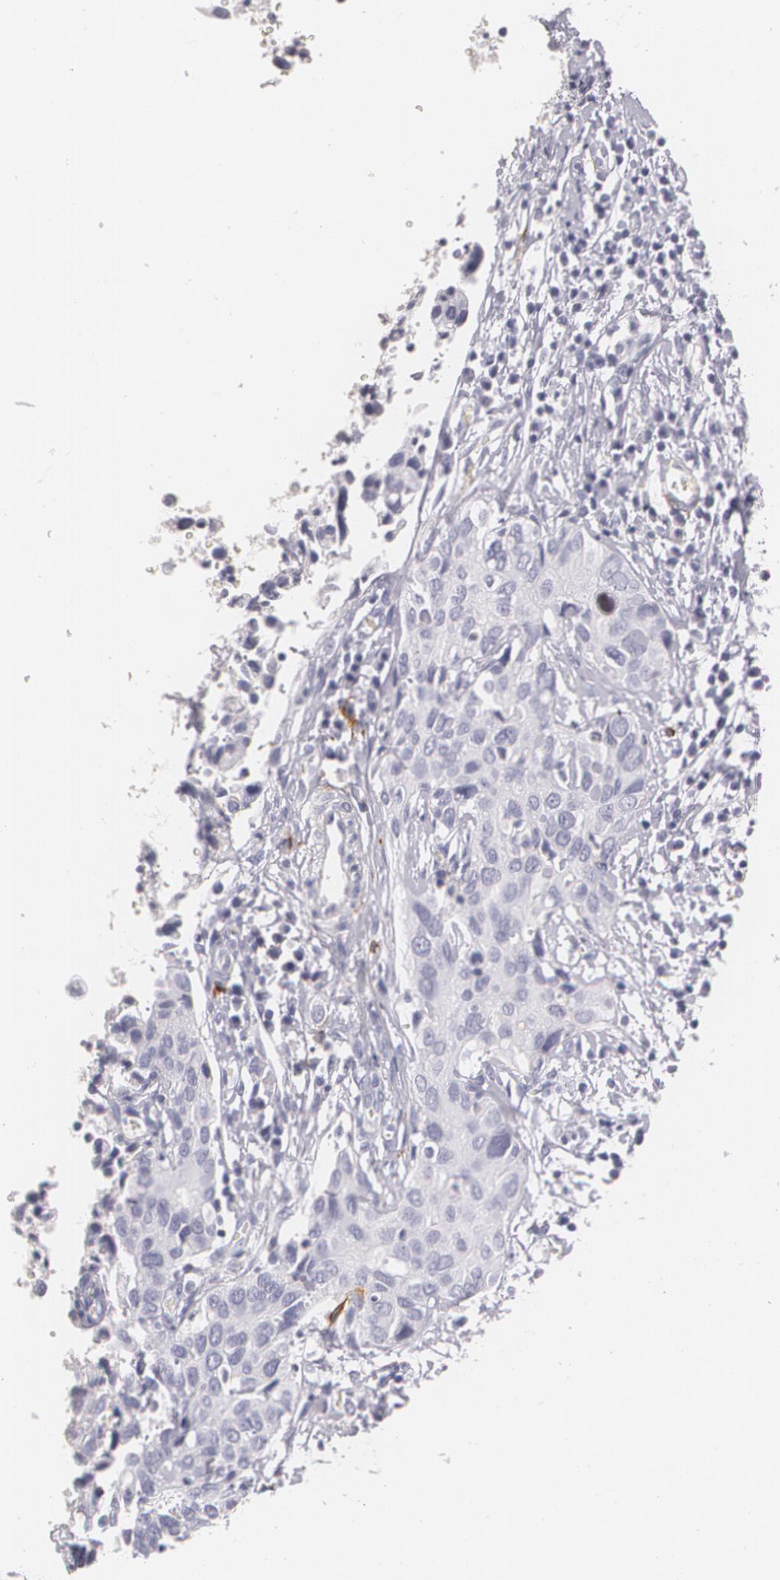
{"staining": {"intensity": "negative", "quantity": "none", "location": "none"}, "tissue": "cervical cancer", "cell_type": "Tumor cells", "image_type": "cancer", "snomed": [{"axis": "morphology", "description": "Normal tissue, NOS"}, {"axis": "morphology", "description": "Squamous cell carcinoma, NOS"}, {"axis": "topography", "description": "Cervix"}], "caption": "This is an immunohistochemistry (IHC) image of human cervical cancer (squamous cell carcinoma). There is no expression in tumor cells.", "gene": "NGFR", "patient": {"sex": "female", "age": 45}}